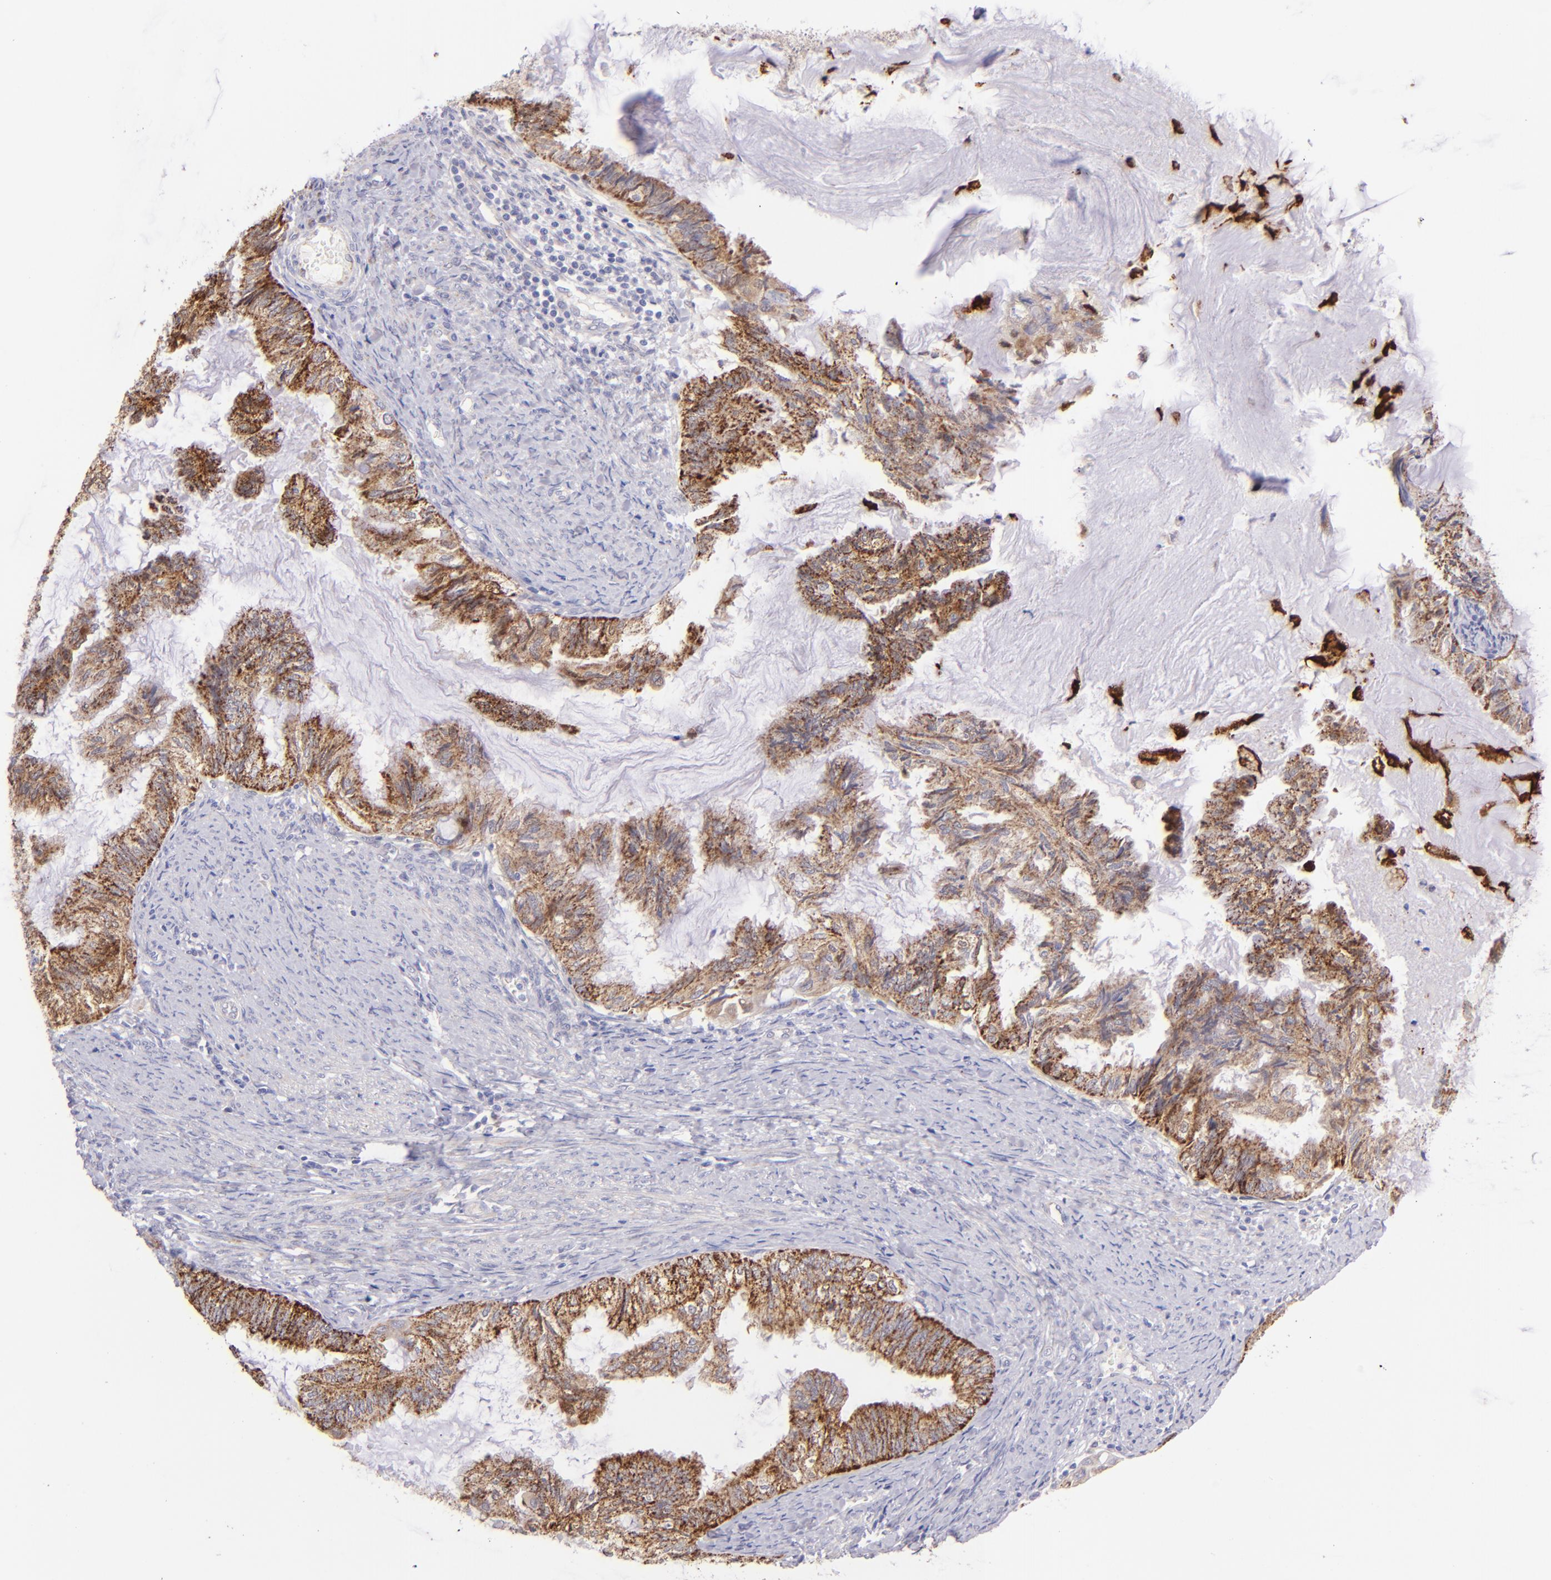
{"staining": {"intensity": "moderate", "quantity": ">75%", "location": "cytoplasmic/membranous"}, "tissue": "endometrial cancer", "cell_type": "Tumor cells", "image_type": "cancer", "snomed": [{"axis": "morphology", "description": "Adenocarcinoma, NOS"}, {"axis": "topography", "description": "Endometrium"}], "caption": "A histopathology image showing moderate cytoplasmic/membranous positivity in approximately >75% of tumor cells in endometrial adenocarcinoma, as visualized by brown immunohistochemical staining.", "gene": "SH2D4A", "patient": {"sex": "female", "age": 86}}